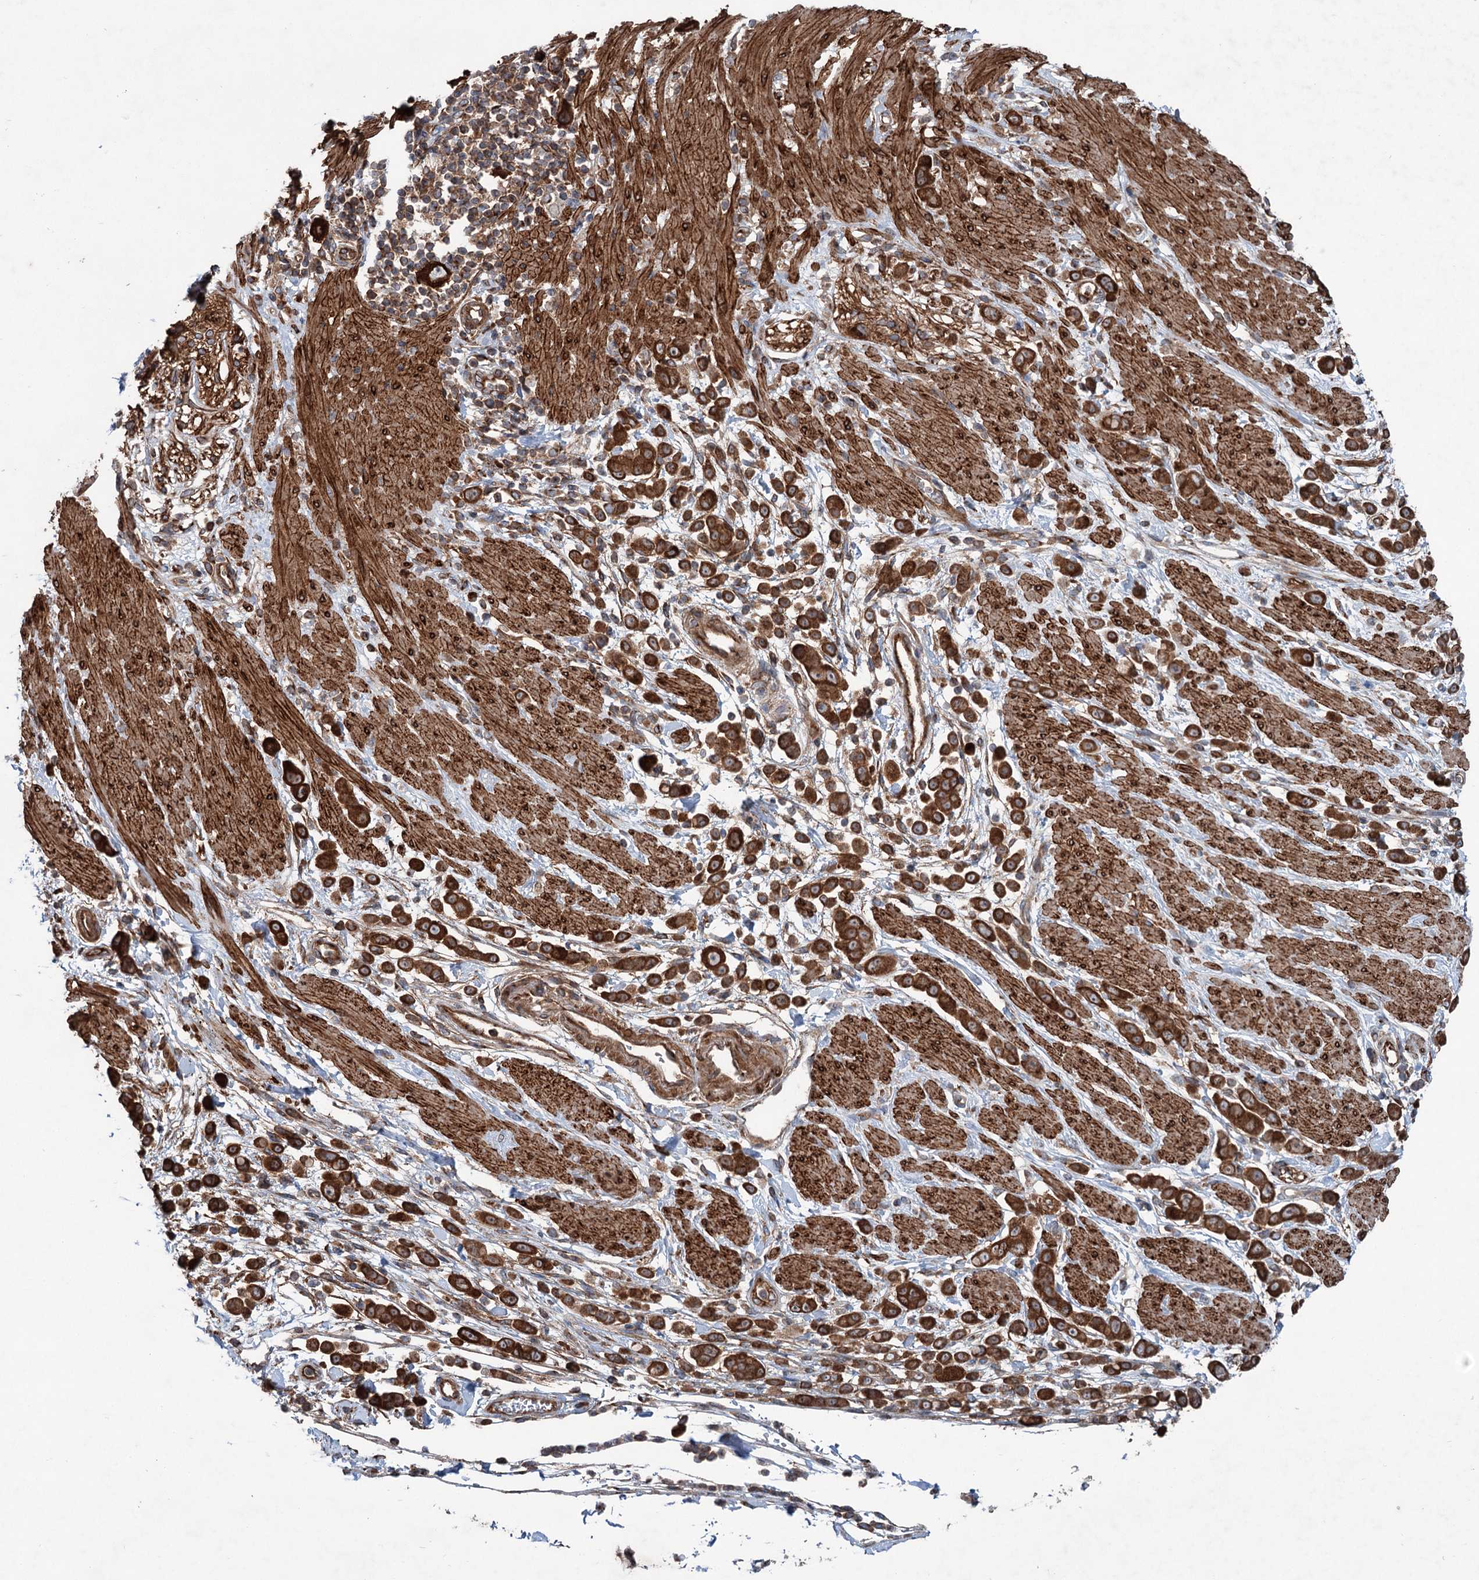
{"staining": {"intensity": "strong", "quantity": ">75%", "location": "cytoplasmic/membranous"}, "tissue": "pancreatic cancer", "cell_type": "Tumor cells", "image_type": "cancer", "snomed": [{"axis": "morphology", "description": "Normal tissue, NOS"}, {"axis": "morphology", "description": "Adenocarcinoma, NOS"}, {"axis": "topography", "description": "Pancreas"}], "caption": "A high-resolution photomicrograph shows immunohistochemistry staining of pancreatic cancer, which demonstrates strong cytoplasmic/membranous expression in approximately >75% of tumor cells.", "gene": "CALCOCO1", "patient": {"sex": "female", "age": 64}}